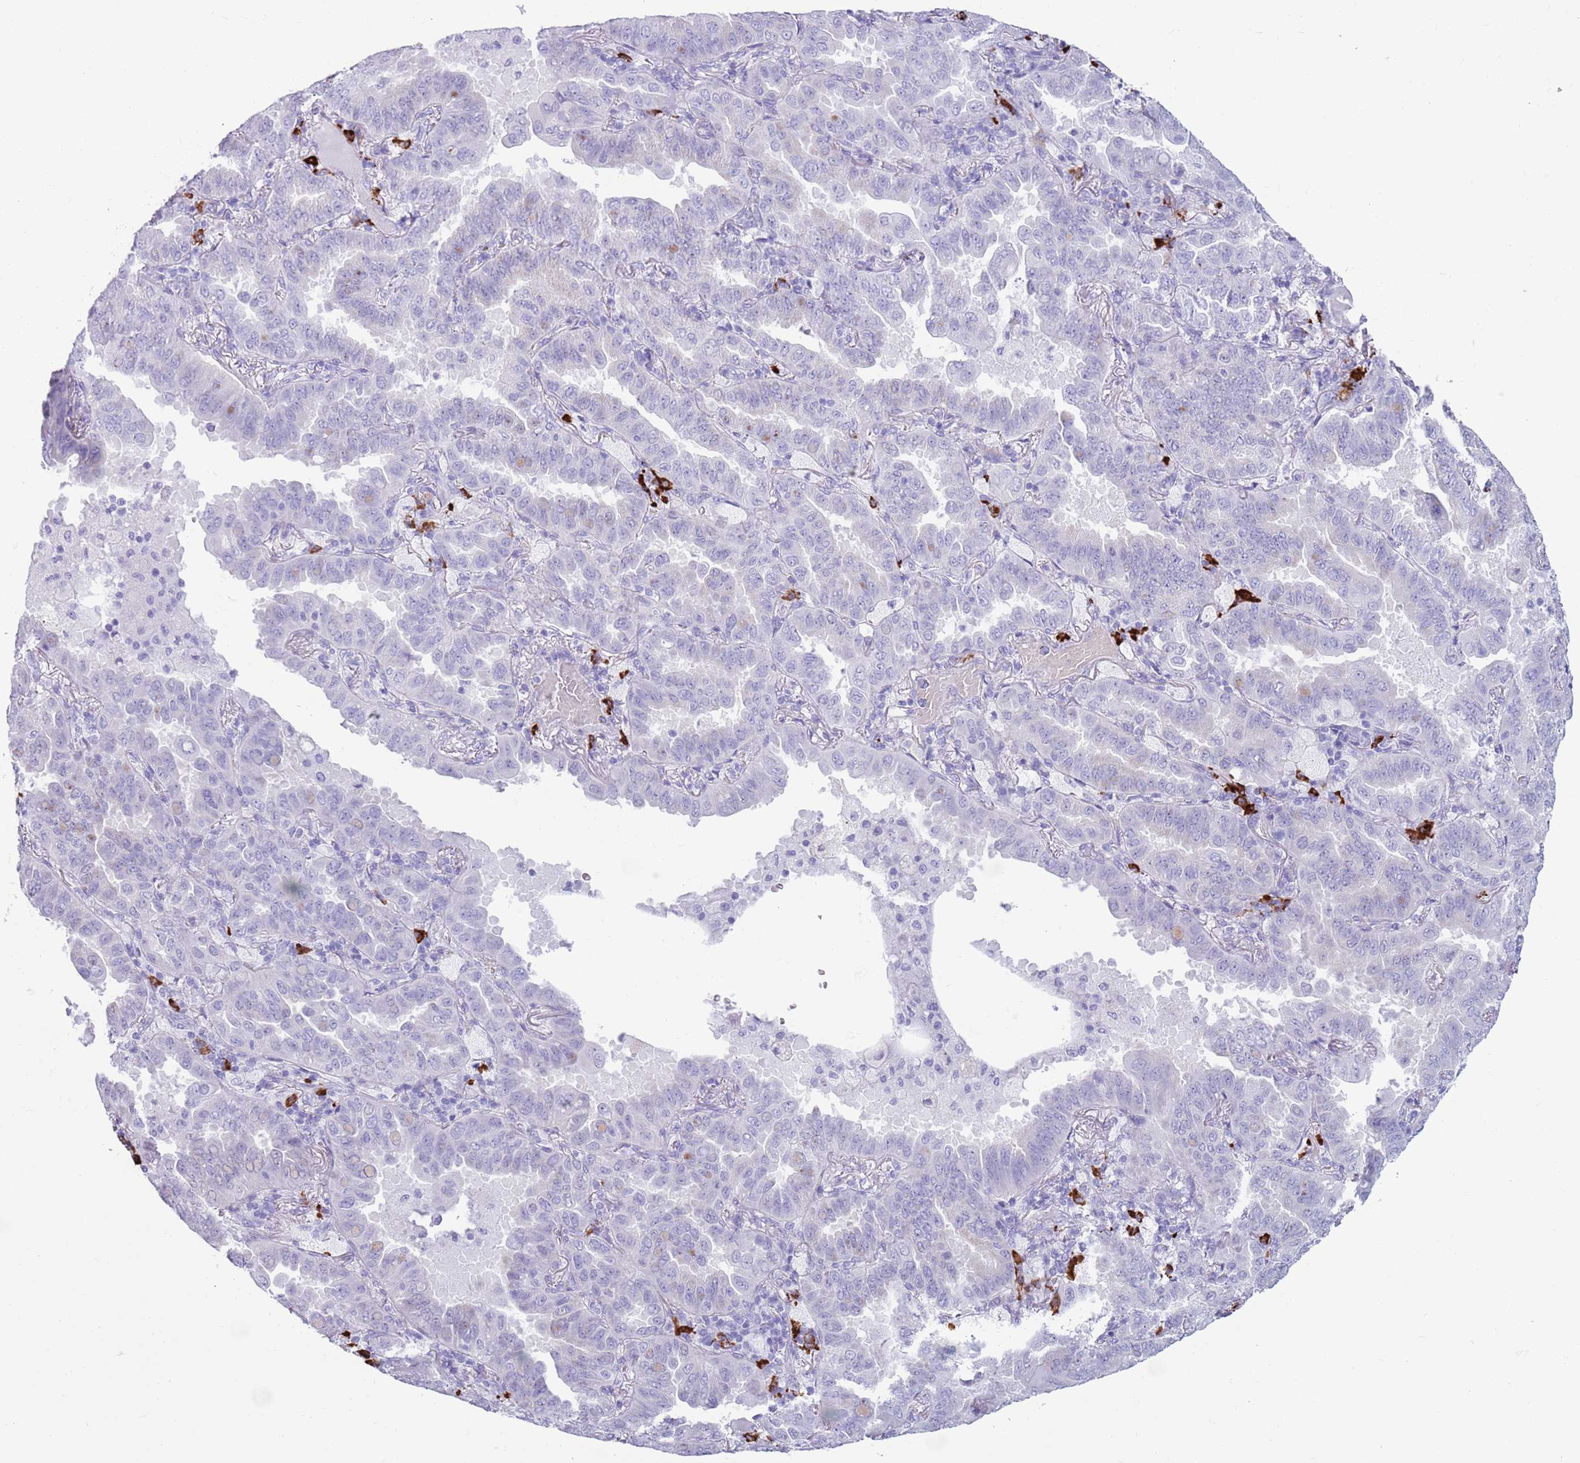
{"staining": {"intensity": "negative", "quantity": "none", "location": "none"}, "tissue": "lung cancer", "cell_type": "Tumor cells", "image_type": "cancer", "snomed": [{"axis": "morphology", "description": "Adenocarcinoma, NOS"}, {"axis": "topography", "description": "Lung"}], "caption": "DAB (3,3'-diaminobenzidine) immunohistochemical staining of lung cancer shows no significant staining in tumor cells.", "gene": "LY6G5B", "patient": {"sex": "male", "age": 64}}